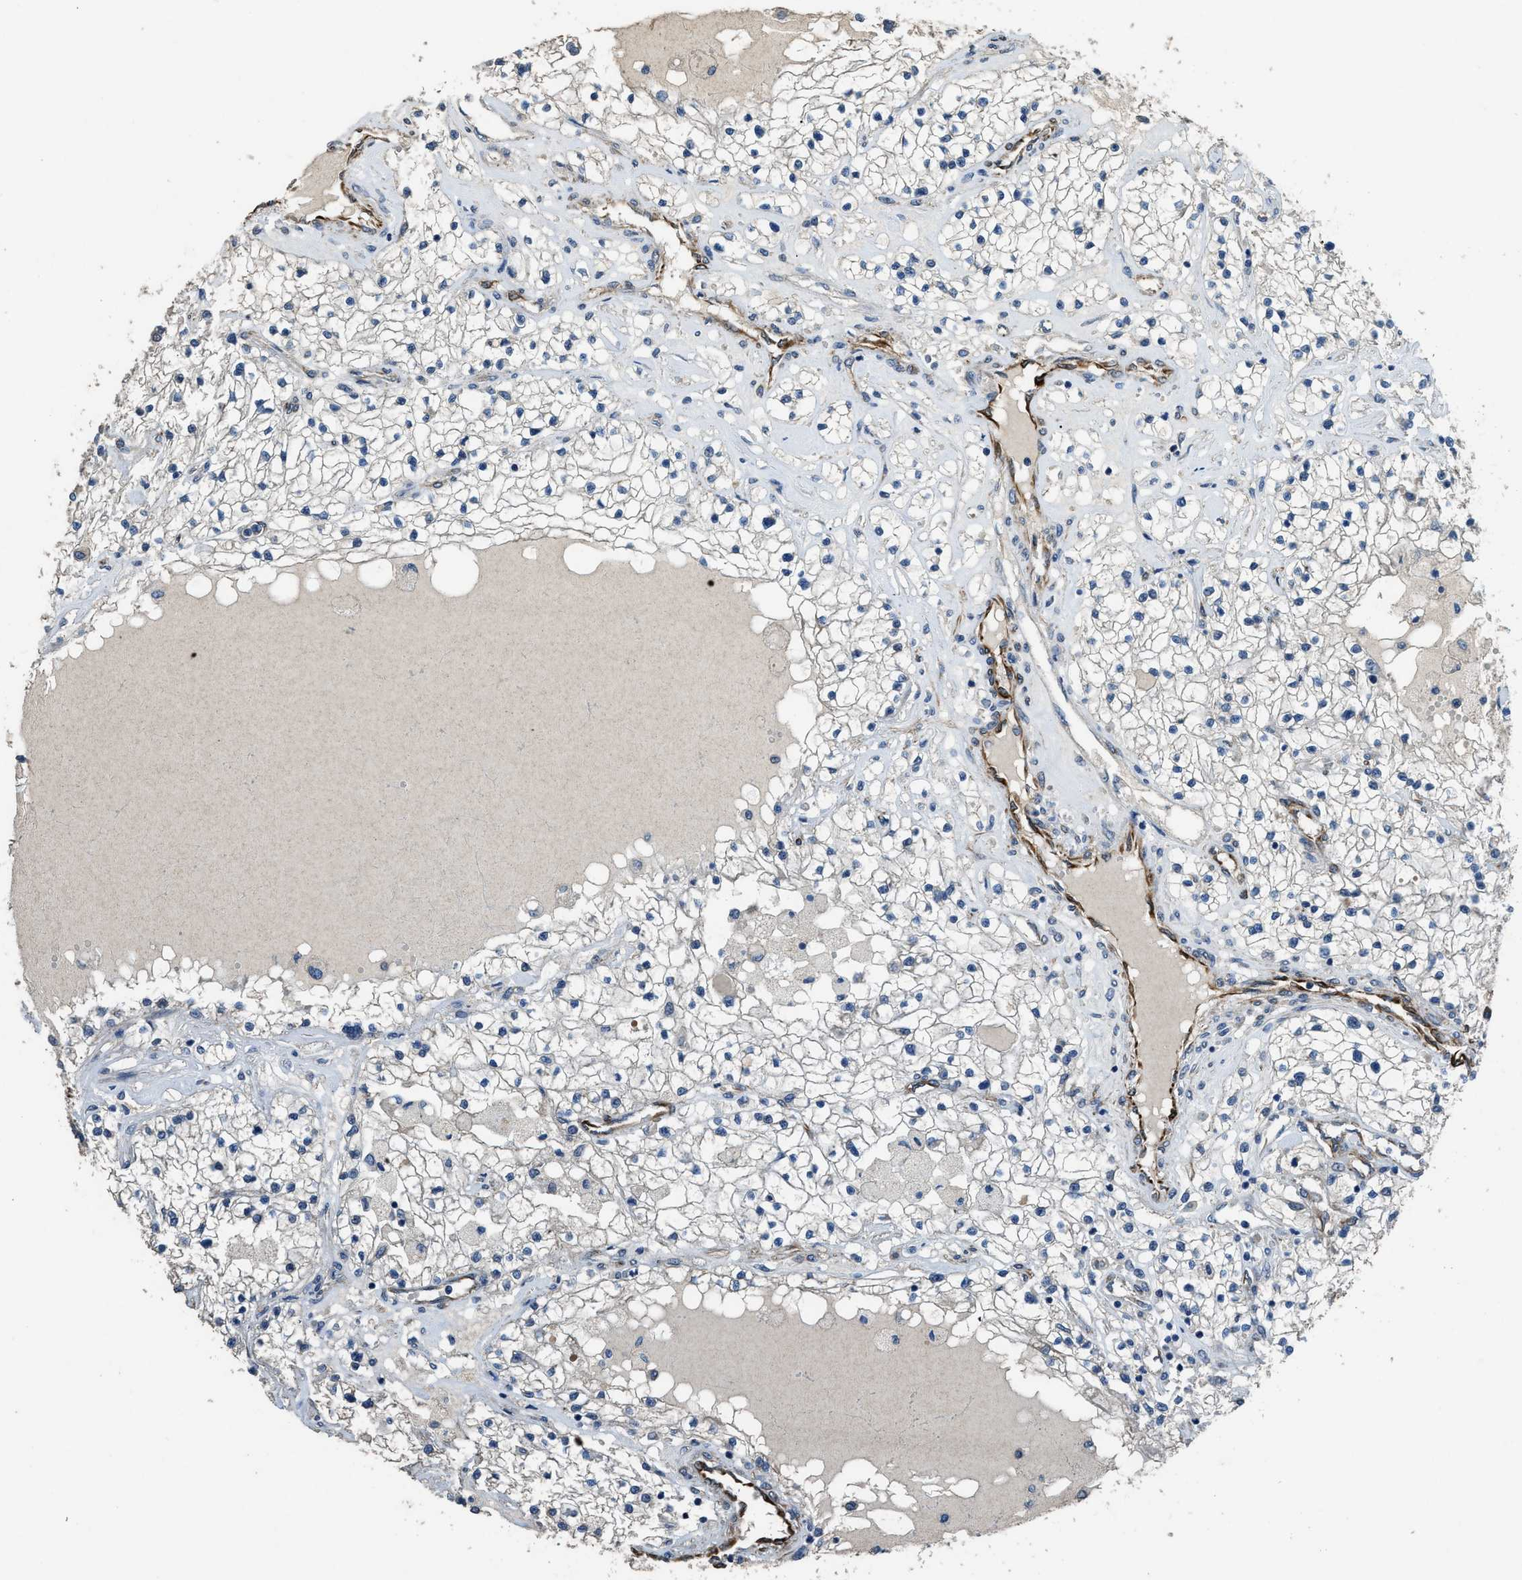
{"staining": {"intensity": "negative", "quantity": "none", "location": "none"}, "tissue": "renal cancer", "cell_type": "Tumor cells", "image_type": "cancer", "snomed": [{"axis": "morphology", "description": "Adenocarcinoma, NOS"}, {"axis": "topography", "description": "Kidney"}], "caption": "A histopathology image of renal cancer stained for a protein demonstrates no brown staining in tumor cells.", "gene": "SYNM", "patient": {"sex": "male", "age": 68}}